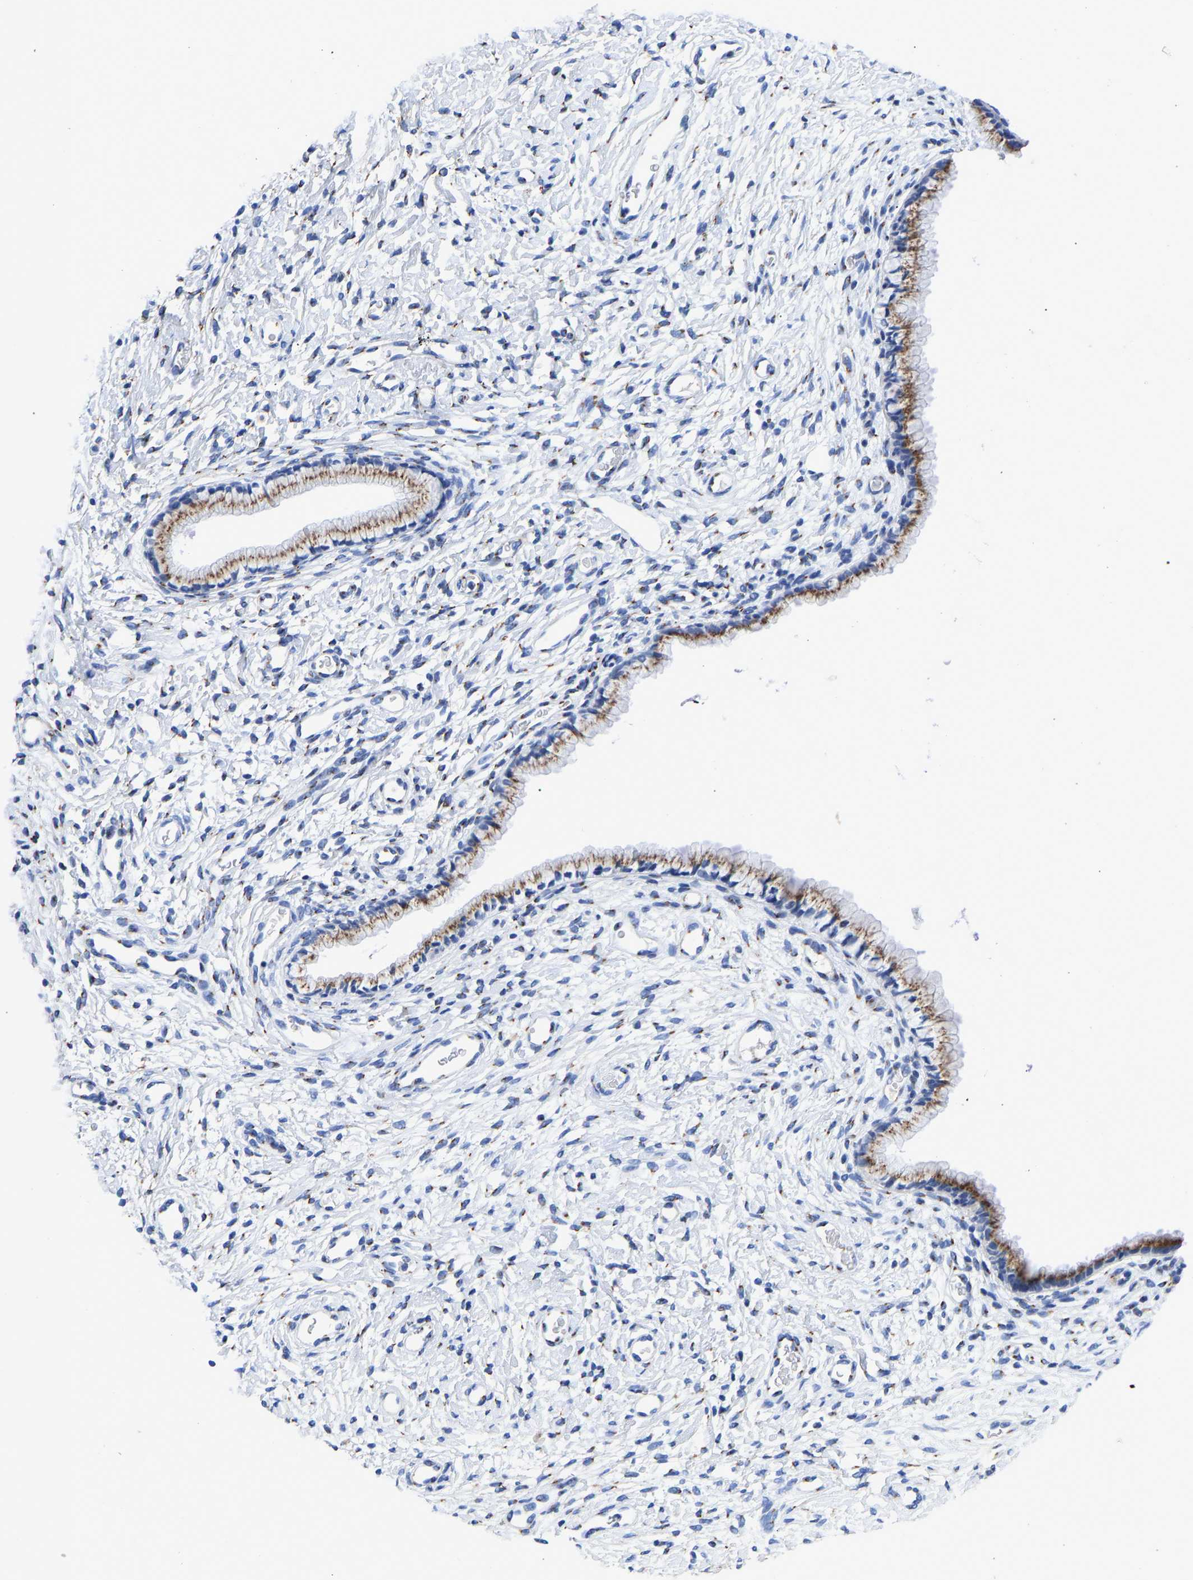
{"staining": {"intensity": "moderate", "quantity": ">75%", "location": "cytoplasmic/membranous"}, "tissue": "cervix", "cell_type": "Glandular cells", "image_type": "normal", "snomed": [{"axis": "morphology", "description": "Normal tissue, NOS"}, {"axis": "topography", "description": "Cervix"}], "caption": "Protein staining reveals moderate cytoplasmic/membranous positivity in approximately >75% of glandular cells in normal cervix.", "gene": "TMEM87A", "patient": {"sex": "female", "age": 72}}